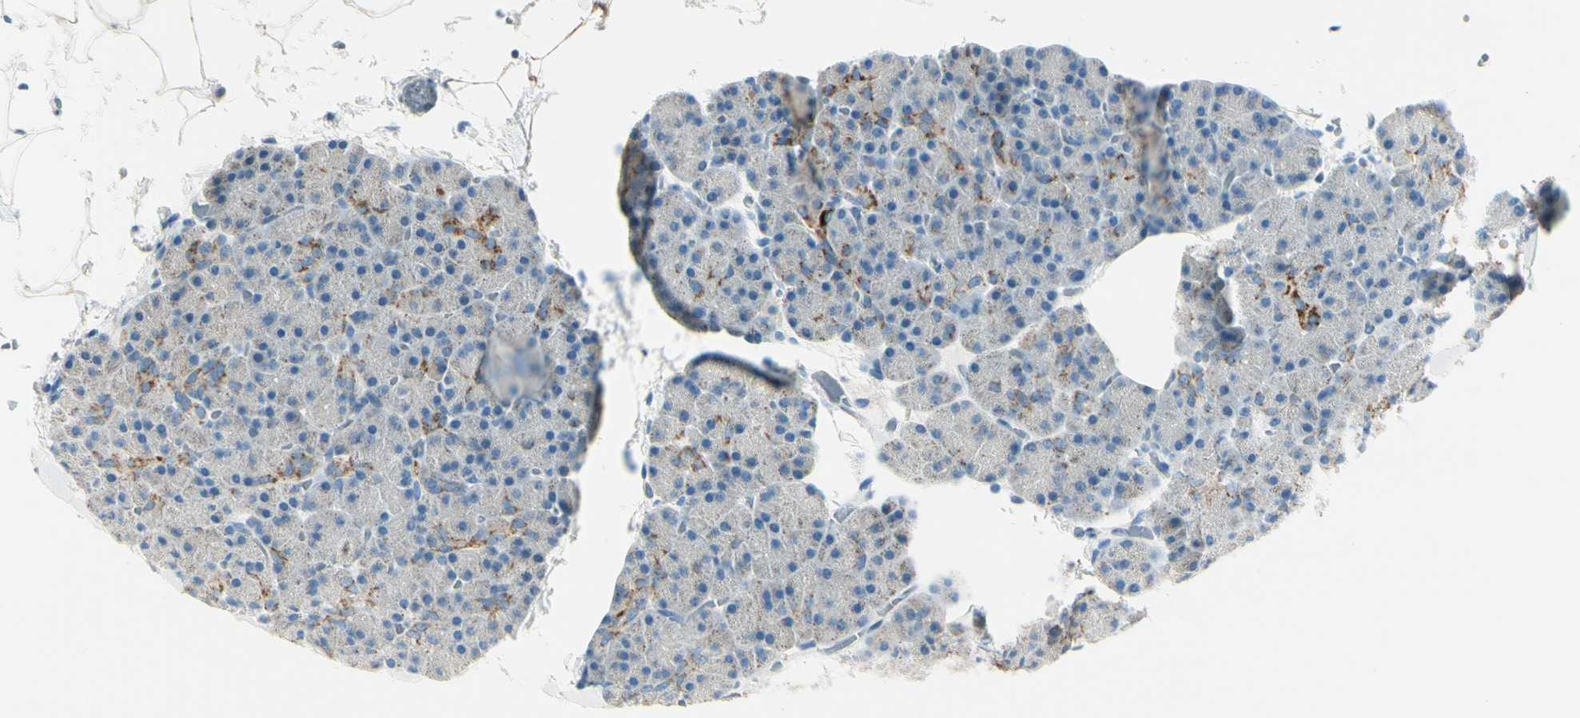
{"staining": {"intensity": "negative", "quantity": "none", "location": "none"}, "tissue": "pancreas", "cell_type": "Exocrine glandular cells", "image_type": "normal", "snomed": [{"axis": "morphology", "description": "Normal tissue, NOS"}, {"axis": "topography", "description": "Pancreas"}], "caption": "Immunohistochemistry (IHC) histopathology image of benign pancreas: human pancreas stained with DAB (3,3'-diaminobenzidine) demonstrates no significant protein positivity in exocrine glandular cells.", "gene": "SLC6A15", "patient": {"sex": "female", "age": 35}}